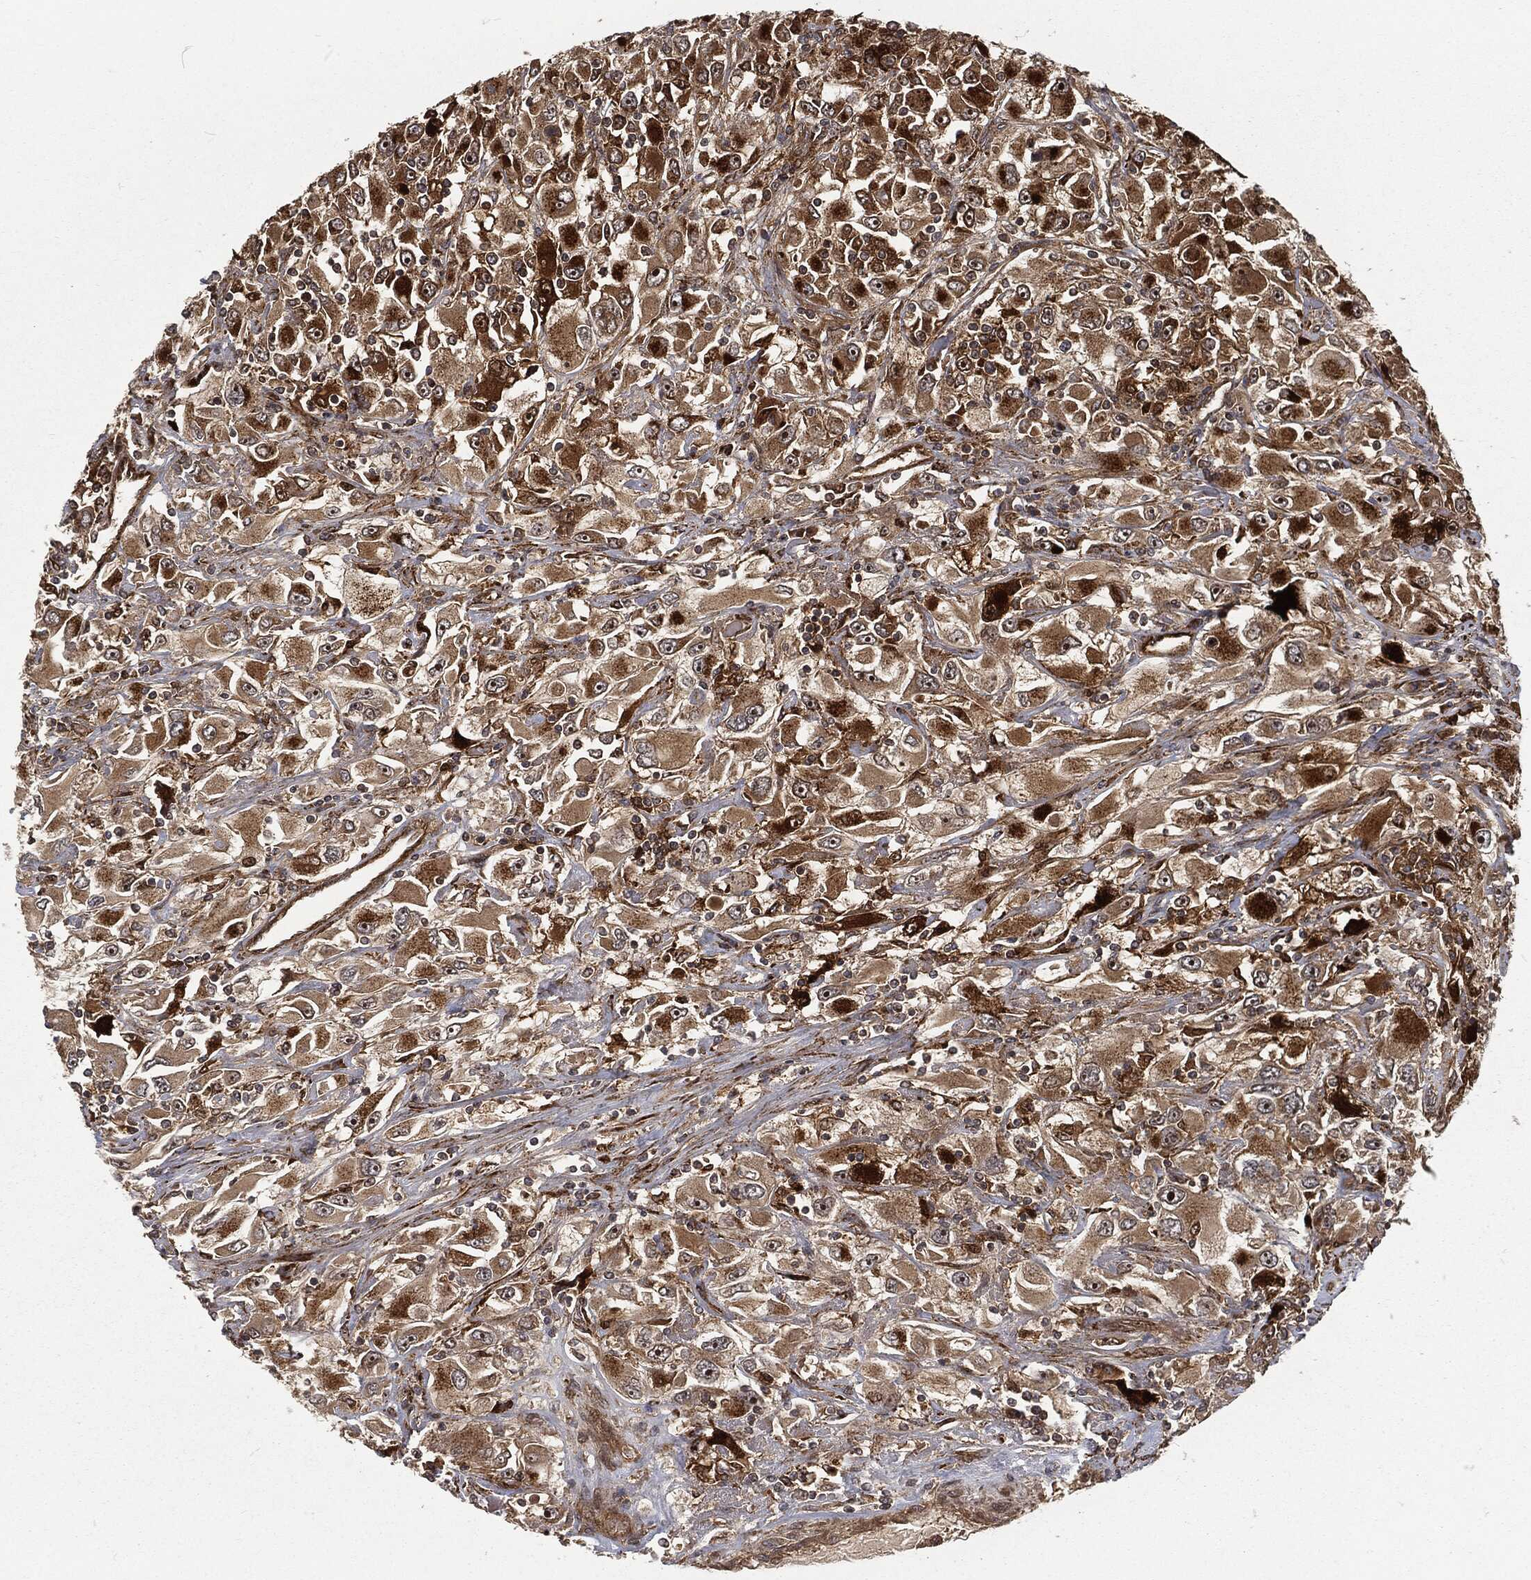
{"staining": {"intensity": "strong", "quantity": ">75%", "location": "cytoplasmic/membranous"}, "tissue": "renal cancer", "cell_type": "Tumor cells", "image_type": "cancer", "snomed": [{"axis": "morphology", "description": "Adenocarcinoma, NOS"}, {"axis": "topography", "description": "Kidney"}], "caption": "There is high levels of strong cytoplasmic/membranous expression in tumor cells of renal cancer (adenocarcinoma), as demonstrated by immunohistochemical staining (brown color).", "gene": "RFTN1", "patient": {"sex": "female", "age": 52}}